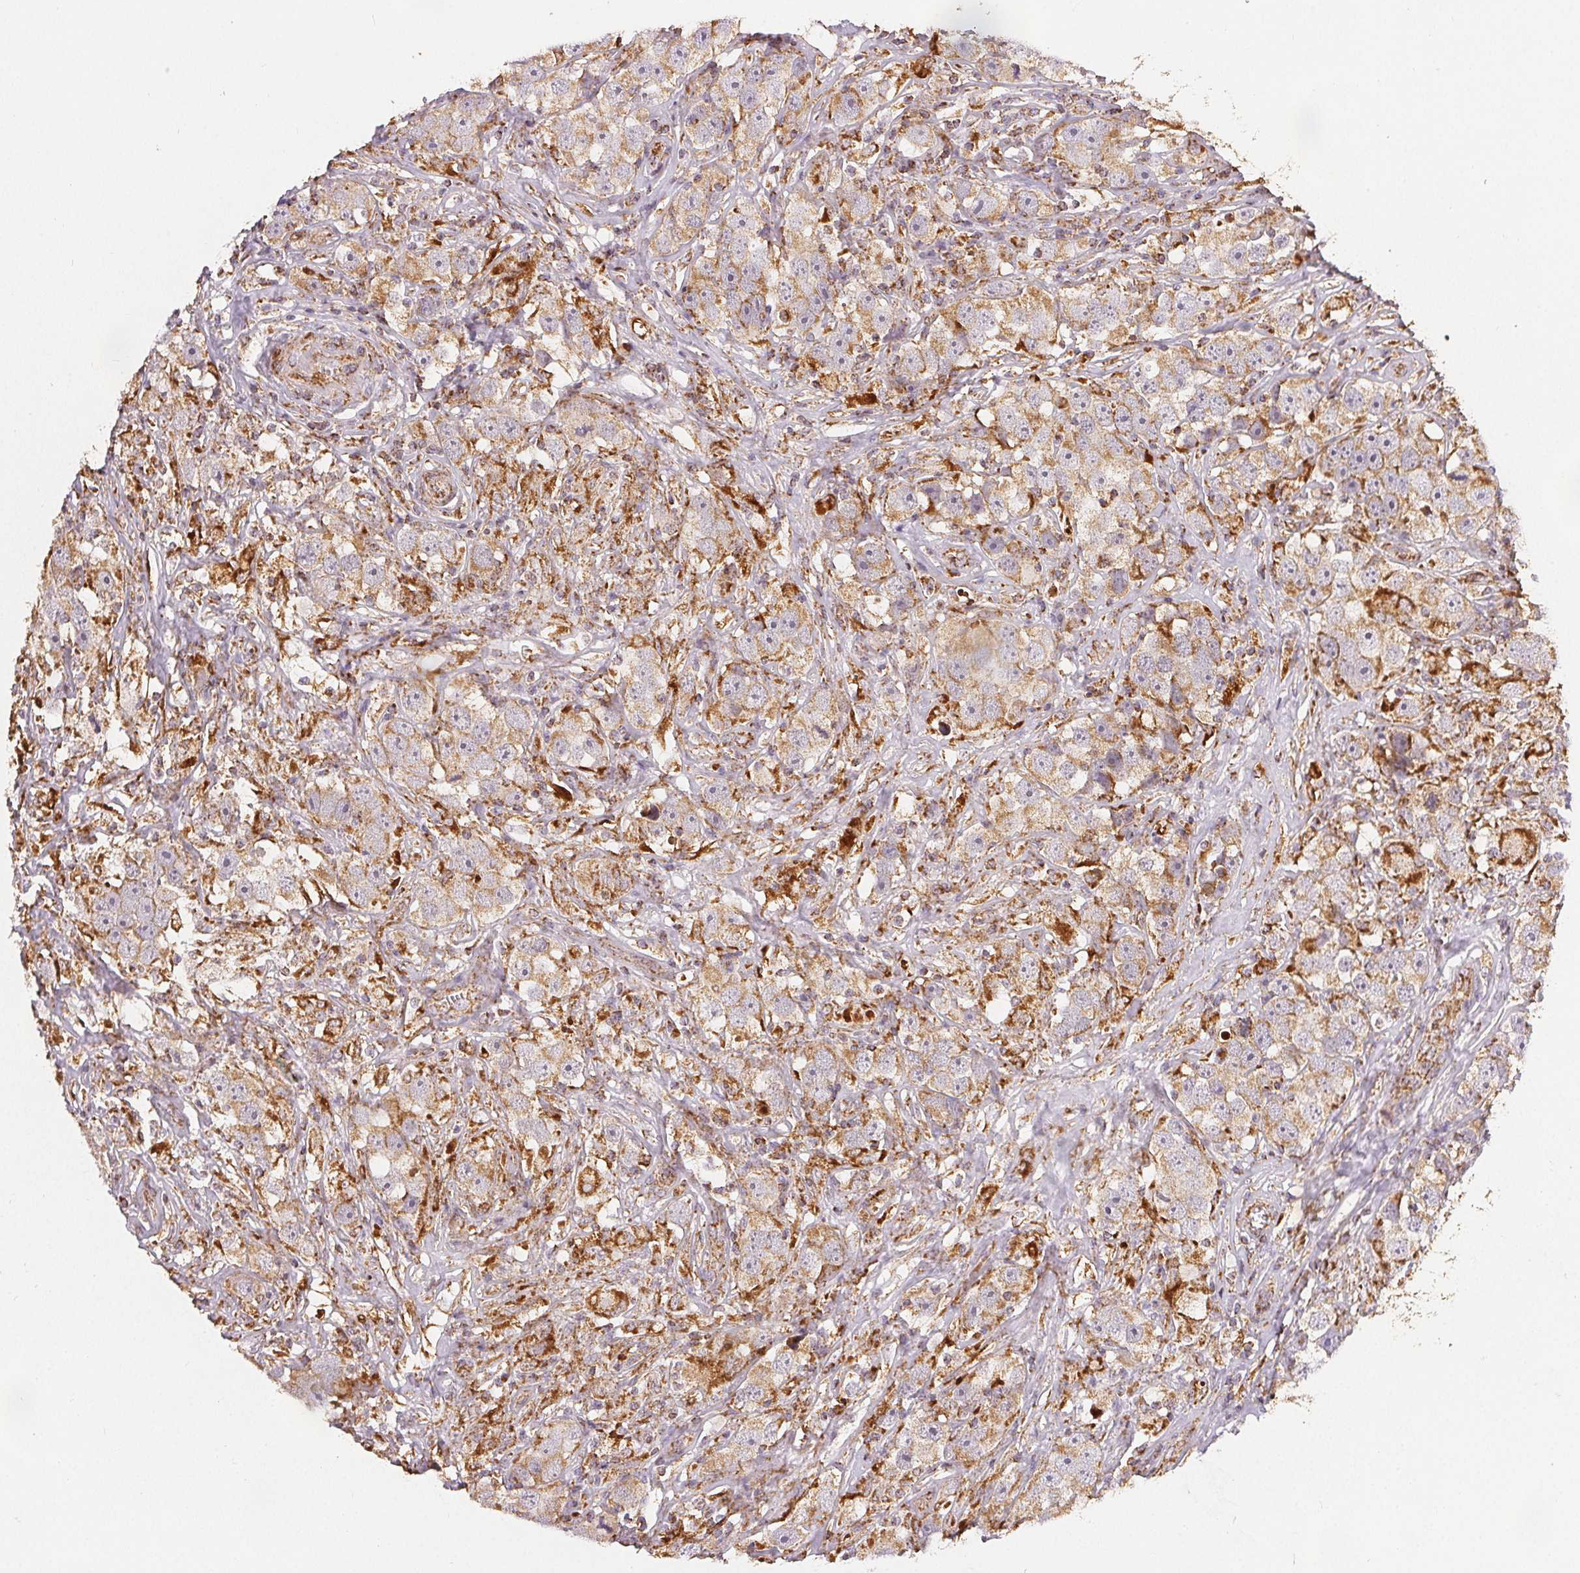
{"staining": {"intensity": "moderate", "quantity": ">75%", "location": "cytoplasmic/membranous"}, "tissue": "testis cancer", "cell_type": "Tumor cells", "image_type": "cancer", "snomed": [{"axis": "morphology", "description": "Seminoma, NOS"}, {"axis": "topography", "description": "Testis"}], "caption": "Human seminoma (testis) stained with a brown dye reveals moderate cytoplasmic/membranous positive positivity in about >75% of tumor cells.", "gene": "SDHB", "patient": {"sex": "male", "age": 49}}